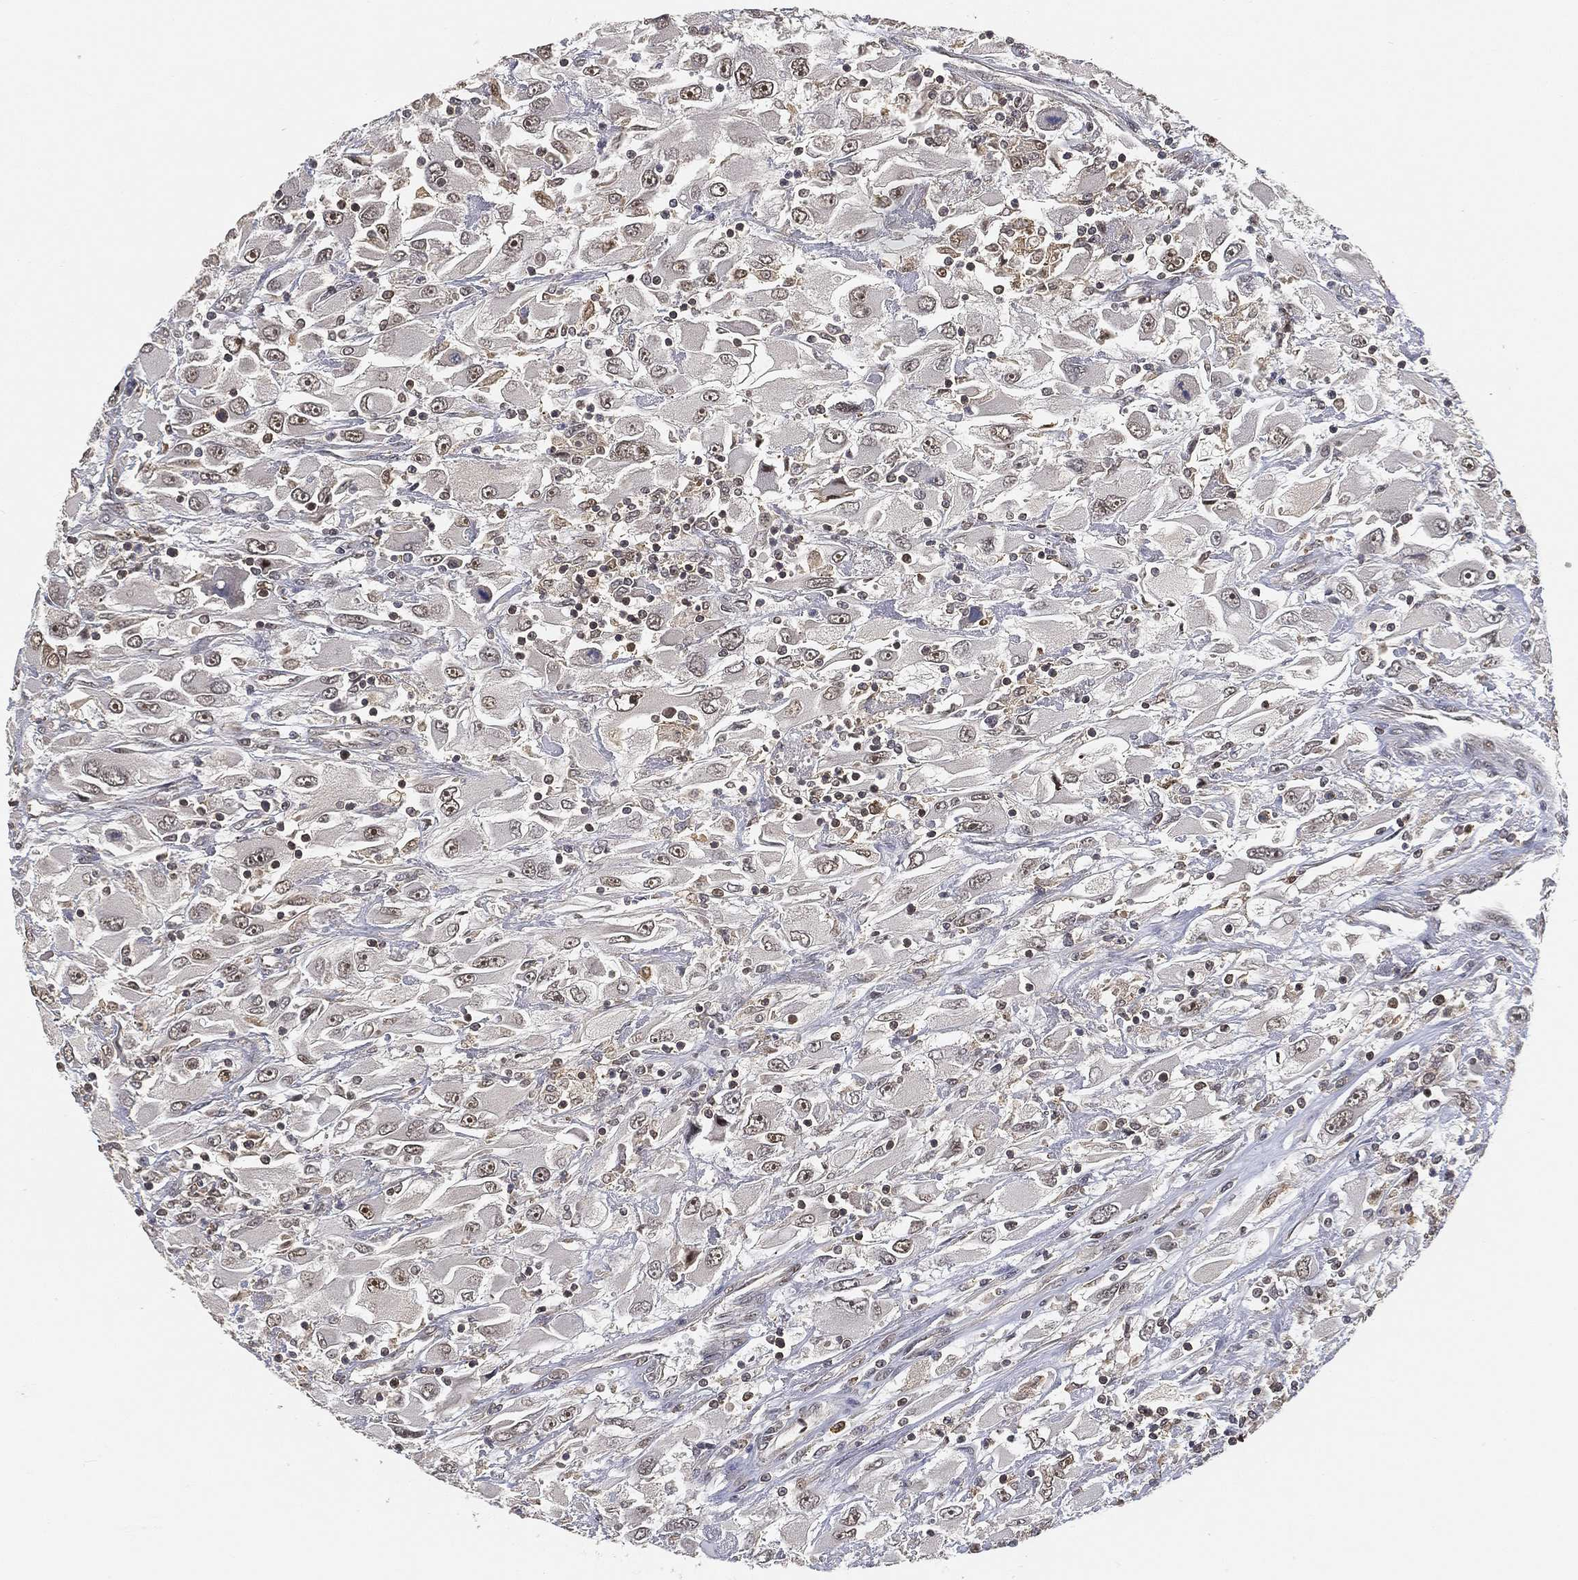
{"staining": {"intensity": "moderate", "quantity": "<25%", "location": "nuclear"}, "tissue": "renal cancer", "cell_type": "Tumor cells", "image_type": "cancer", "snomed": [{"axis": "morphology", "description": "Adenocarcinoma, NOS"}, {"axis": "topography", "description": "Kidney"}], "caption": "Brown immunohistochemical staining in renal cancer (adenocarcinoma) demonstrates moderate nuclear expression in approximately <25% of tumor cells.", "gene": "WDR26", "patient": {"sex": "female", "age": 52}}